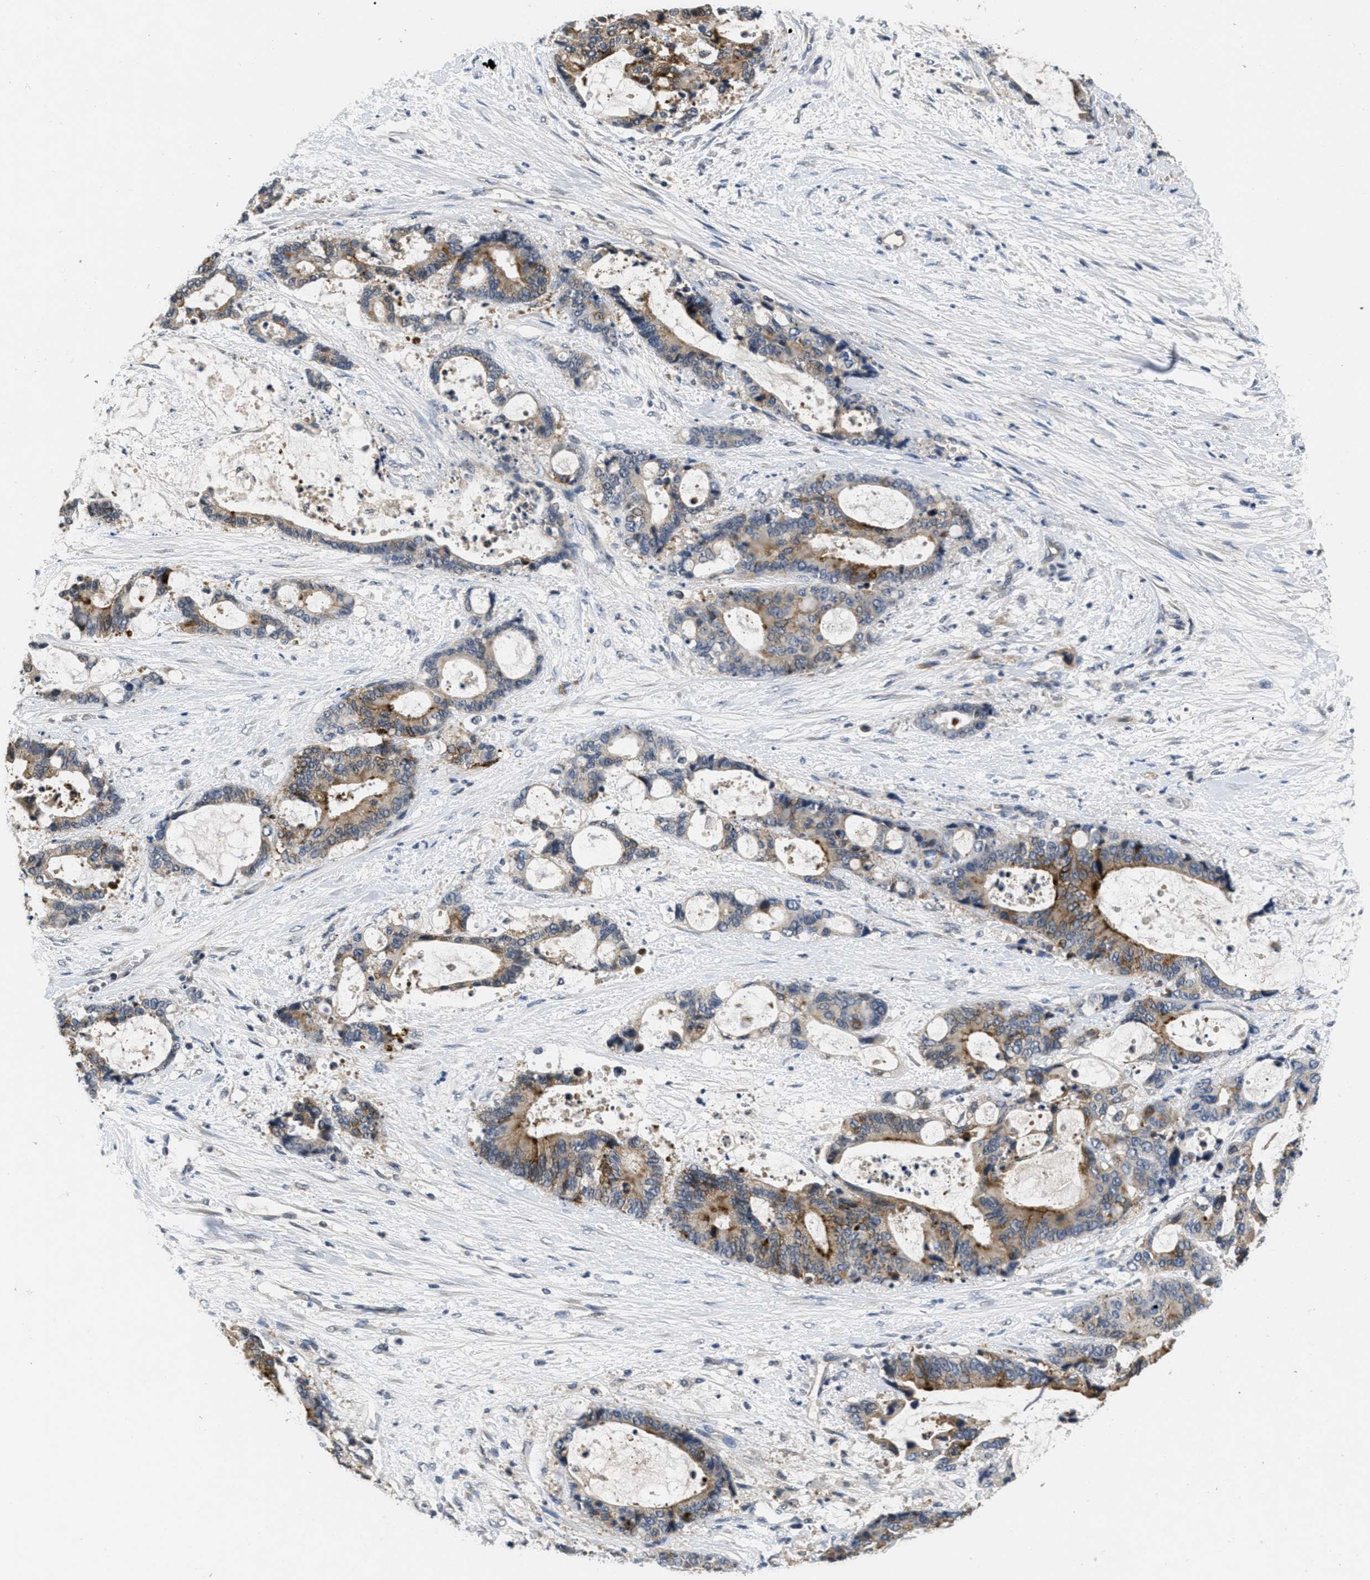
{"staining": {"intensity": "moderate", "quantity": ">75%", "location": "cytoplasmic/membranous"}, "tissue": "liver cancer", "cell_type": "Tumor cells", "image_type": "cancer", "snomed": [{"axis": "morphology", "description": "Normal tissue, NOS"}, {"axis": "morphology", "description": "Cholangiocarcinoma"}, {"axis": "topography", "description": "Liver"}, {"axis": "topography", "description": "Peripheral nerve tissue"}], "caption": "Human liver cholangiocarcinoma stained with a protein marker demonstrates moderate staining in tumor cells.", "gene": "ANGPT1", "patient": {"sex": "female", "age": 73}}